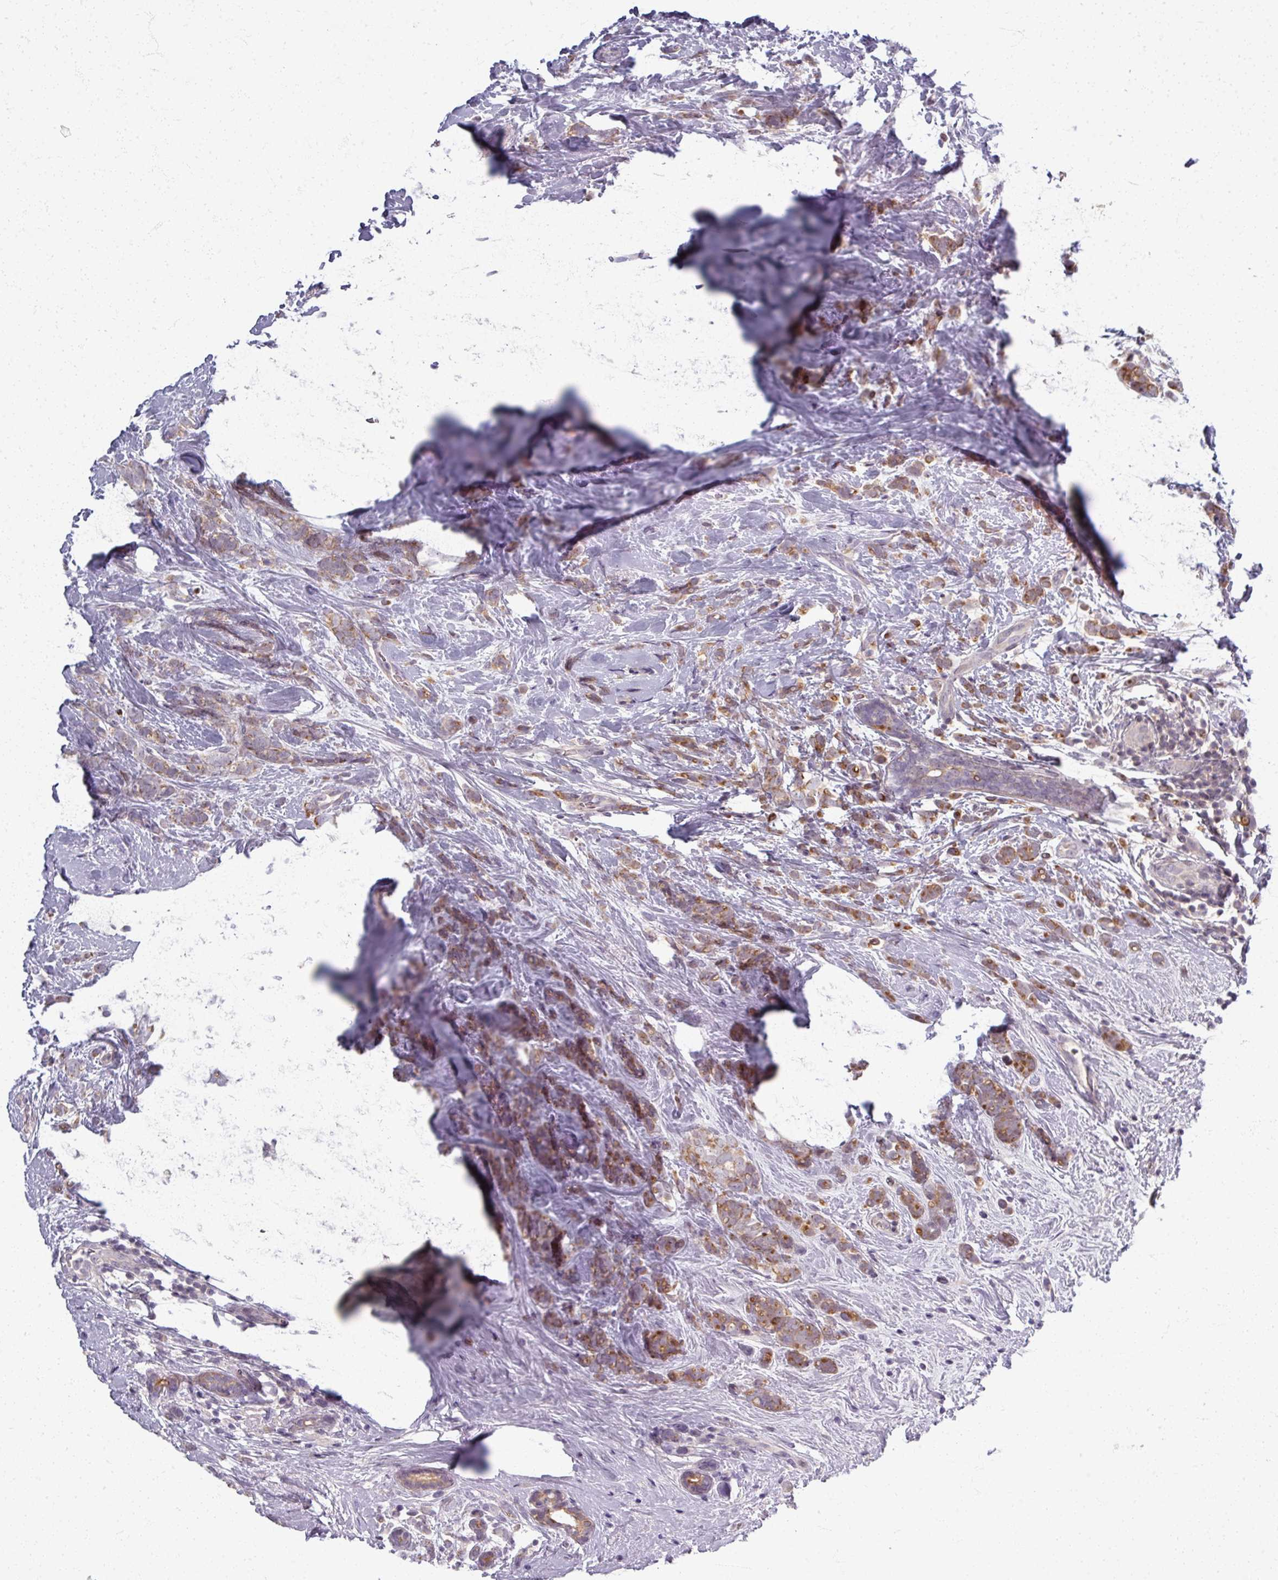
{"staining": {"intensity": "moderate", "quantity": ">75%", "location": "cytoplasmic/membranous"}, "tissue": "breast cancer", "cell_type": "Tumor cells", "image_type": "cancer", "snomed": [{"axis": "morphology", "description": "Lobular carcinoma"}, {"axis": "topography", "description": "Breast"}], "caption": "Protein staining displays moderate cytoplasmic/membranous expression in approximately >75% of tumor cells in breast cancer.", "gene": "TTLL7", "patient": {"sex": "female", "age": 58}}